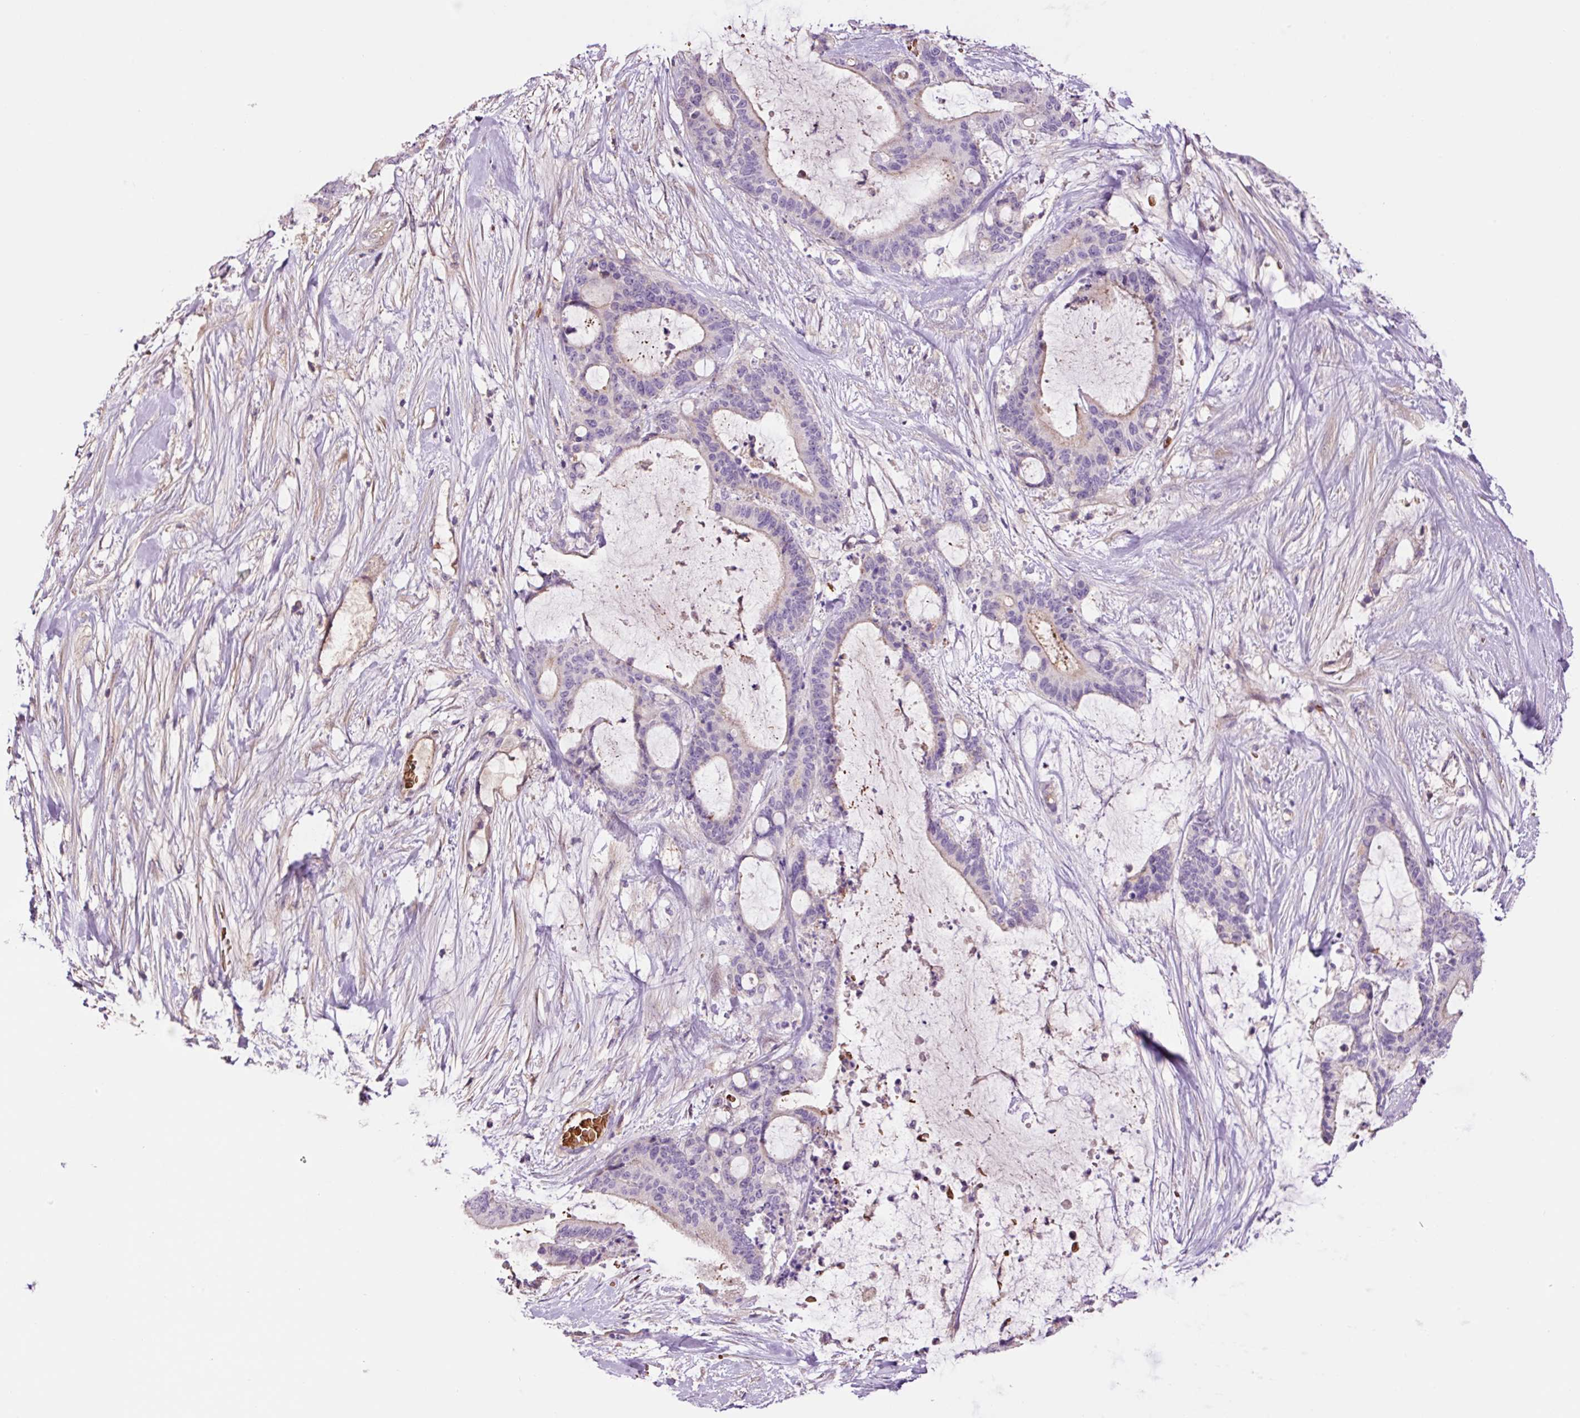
{"staining": {"intensity": "negative", "quantity": "none", "location": "none"}, "tissue": "liver cancer", "cell_type": "Tumor cells", "image_type": "cancer", "snomed": [{"axis": "morphology", "description": "Normal tissue, NOS"}, {"axis": "morphology", "description": "Cholangiocarcinoma"}, {"axis": "topography", "description": "Liver"}, {"axis": "topography", "description": "Peripheral nerve tissue"}], "caption": "DAB immunohistochemical staining of liver cholangiocarcinoma demonstrates no significant expression in tumor cells.", "gene": "TMEM235", "patient": {"sex": "female", "age": 73}}